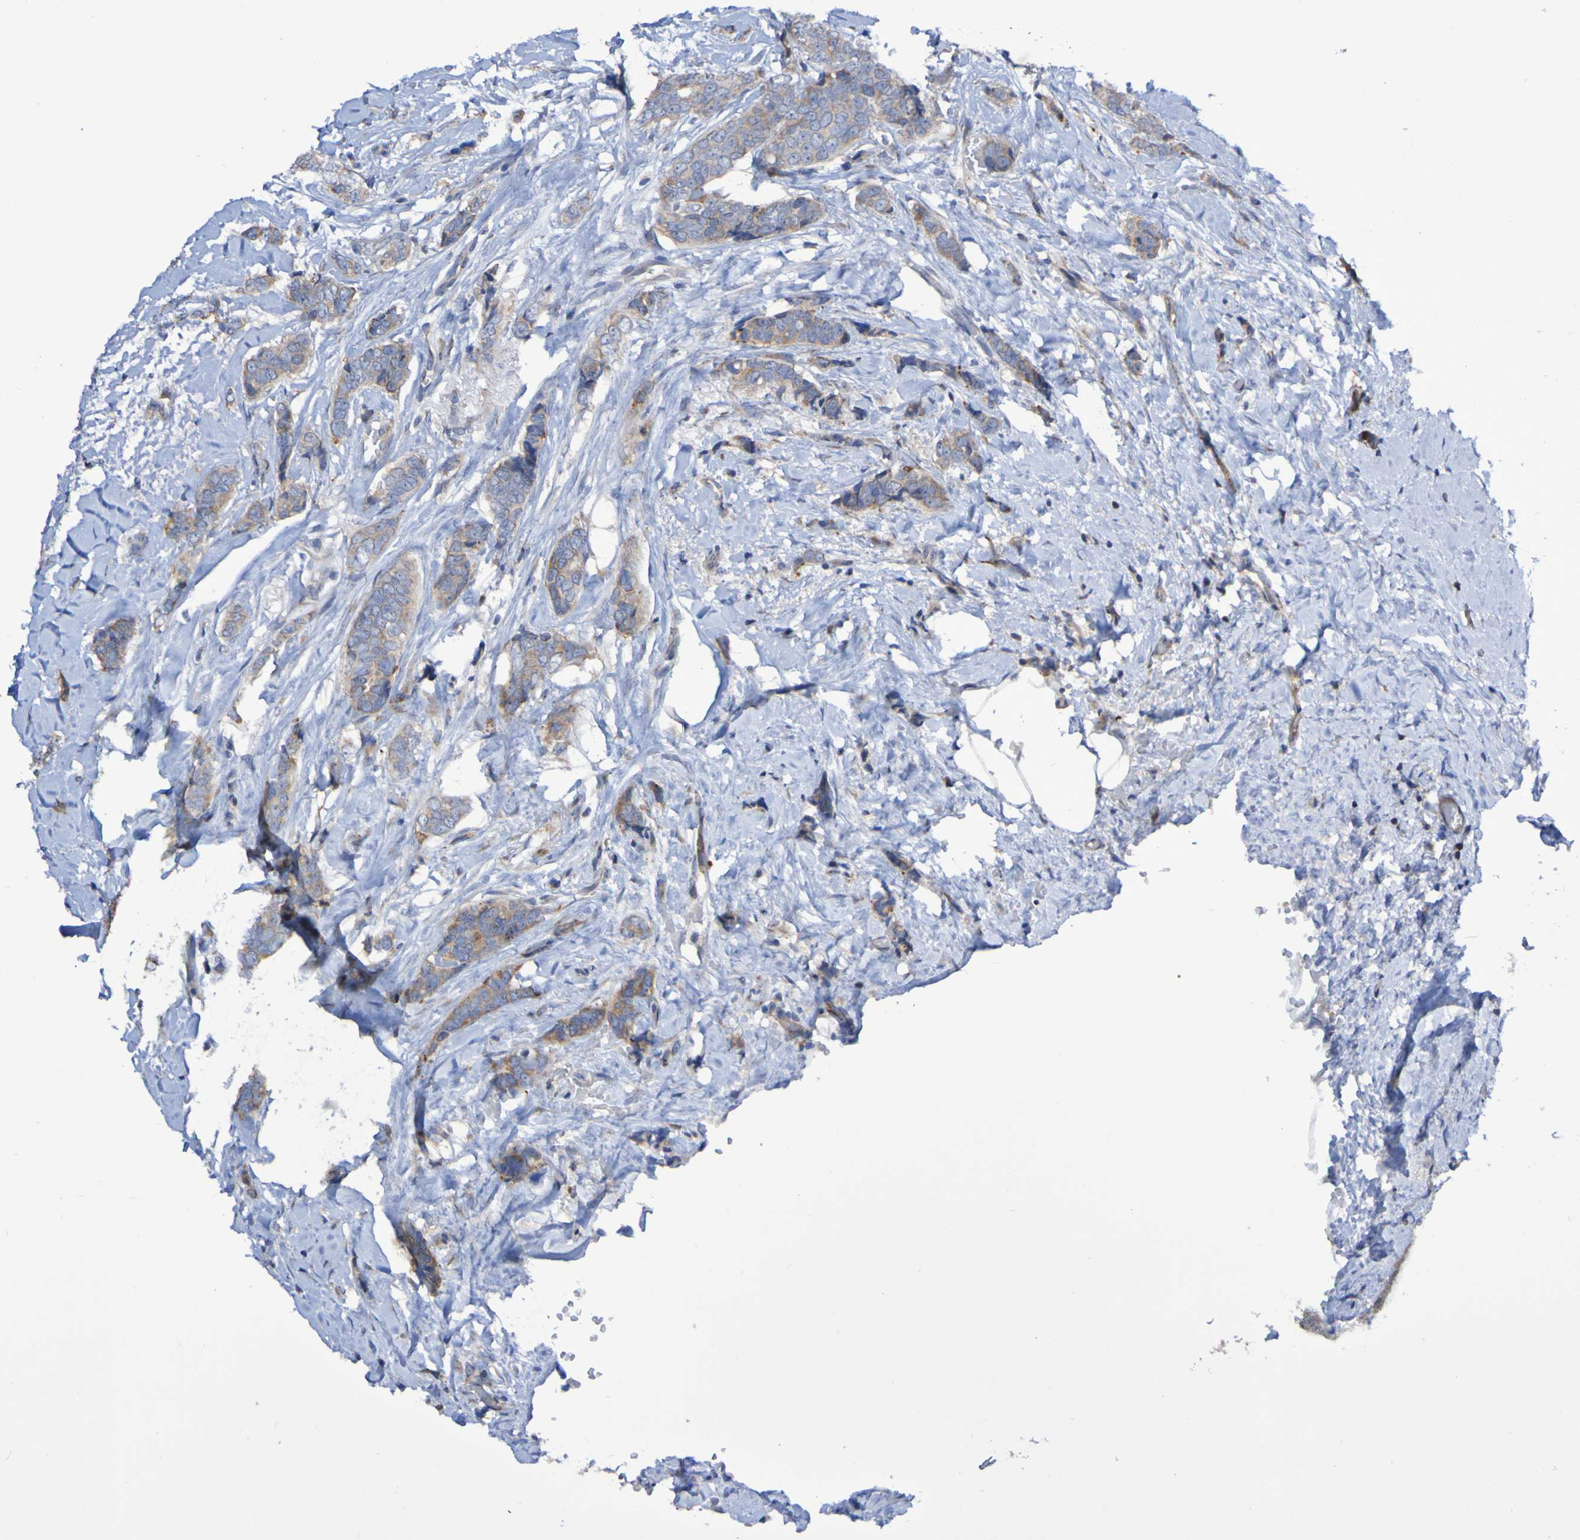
{"staining": {"intensity": "moderate", "quantity": ">75%", "location": "cytoplasmic/membranous"}, "tissue": "breast cancer", "cell_type": "Tumor cells", "image_type": "cancer", "snomed": [{"axis": "morphology", "description": "Lobular carcinoma"}, {"axis": "topography", "description": "Skin"}, {"axis": "topography", "description": "Breast"}], "caption": "Protein staining reveals moderate cytoplasmic/membranous positivity in about >75% of tumor cells in breast cancer. (DAB (3,3'-diaminobenzidine) IHC, brown staining for protein, blue staining for nuclei).", "gene": "LMBRD2", "patient": {"sex": "female", "age": 46}}